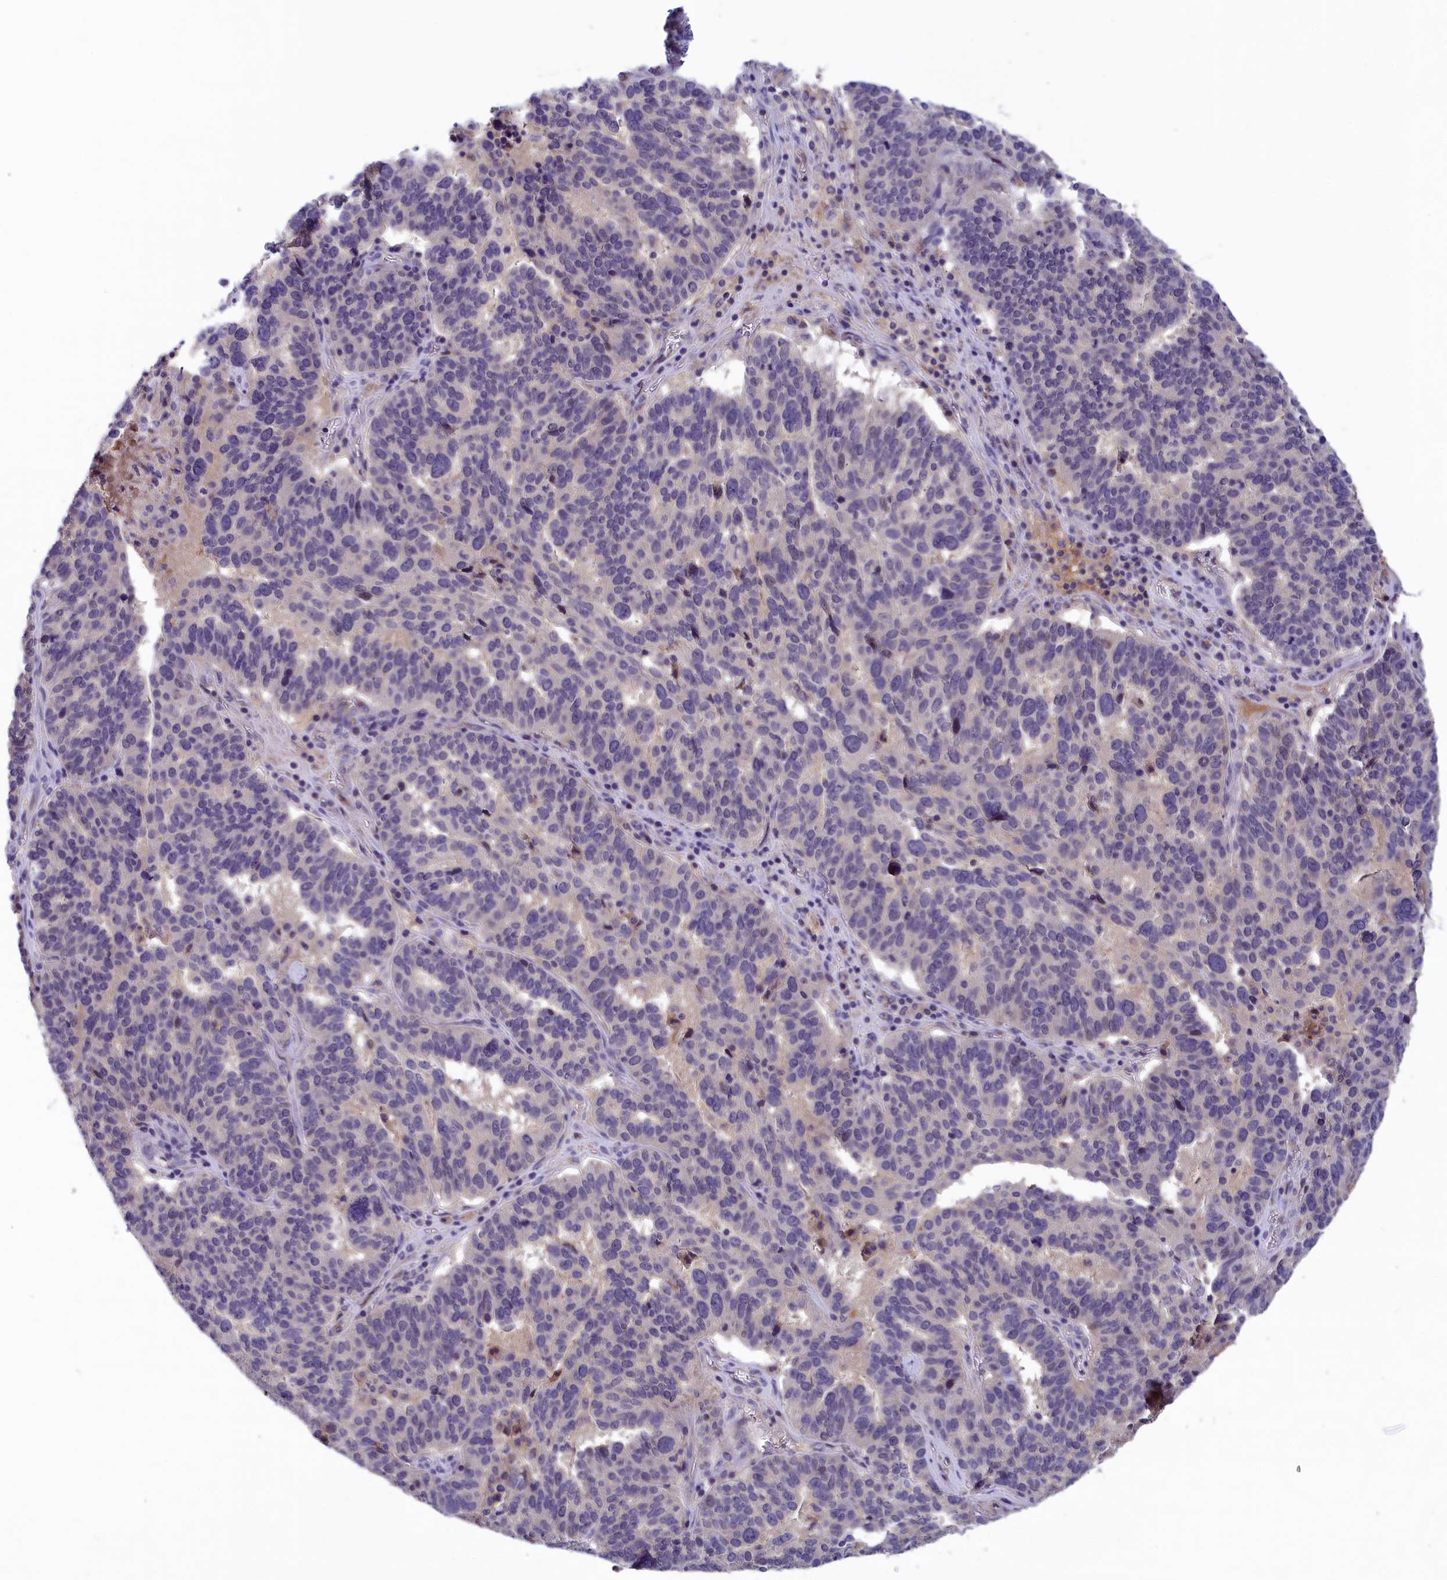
{"staining": {"intensity": "negative", "quantity": "none", "location": "none"}, "tissue": "ovarian cancer", "cell_type": "Tumor cells", "image_type": "cancer", "snomed": [{"axis": "morphology", "description": "Cystadenocarcinoma, serous, NOS"}, {"axis": "topography", "description": "Ovary"}], "caption": "There is no significant expression in tumor cells of ovarian cancer (serous cystadenocarcinoma).", "gene": "STYX", "patient": {"sex": "female", "age": 59}}